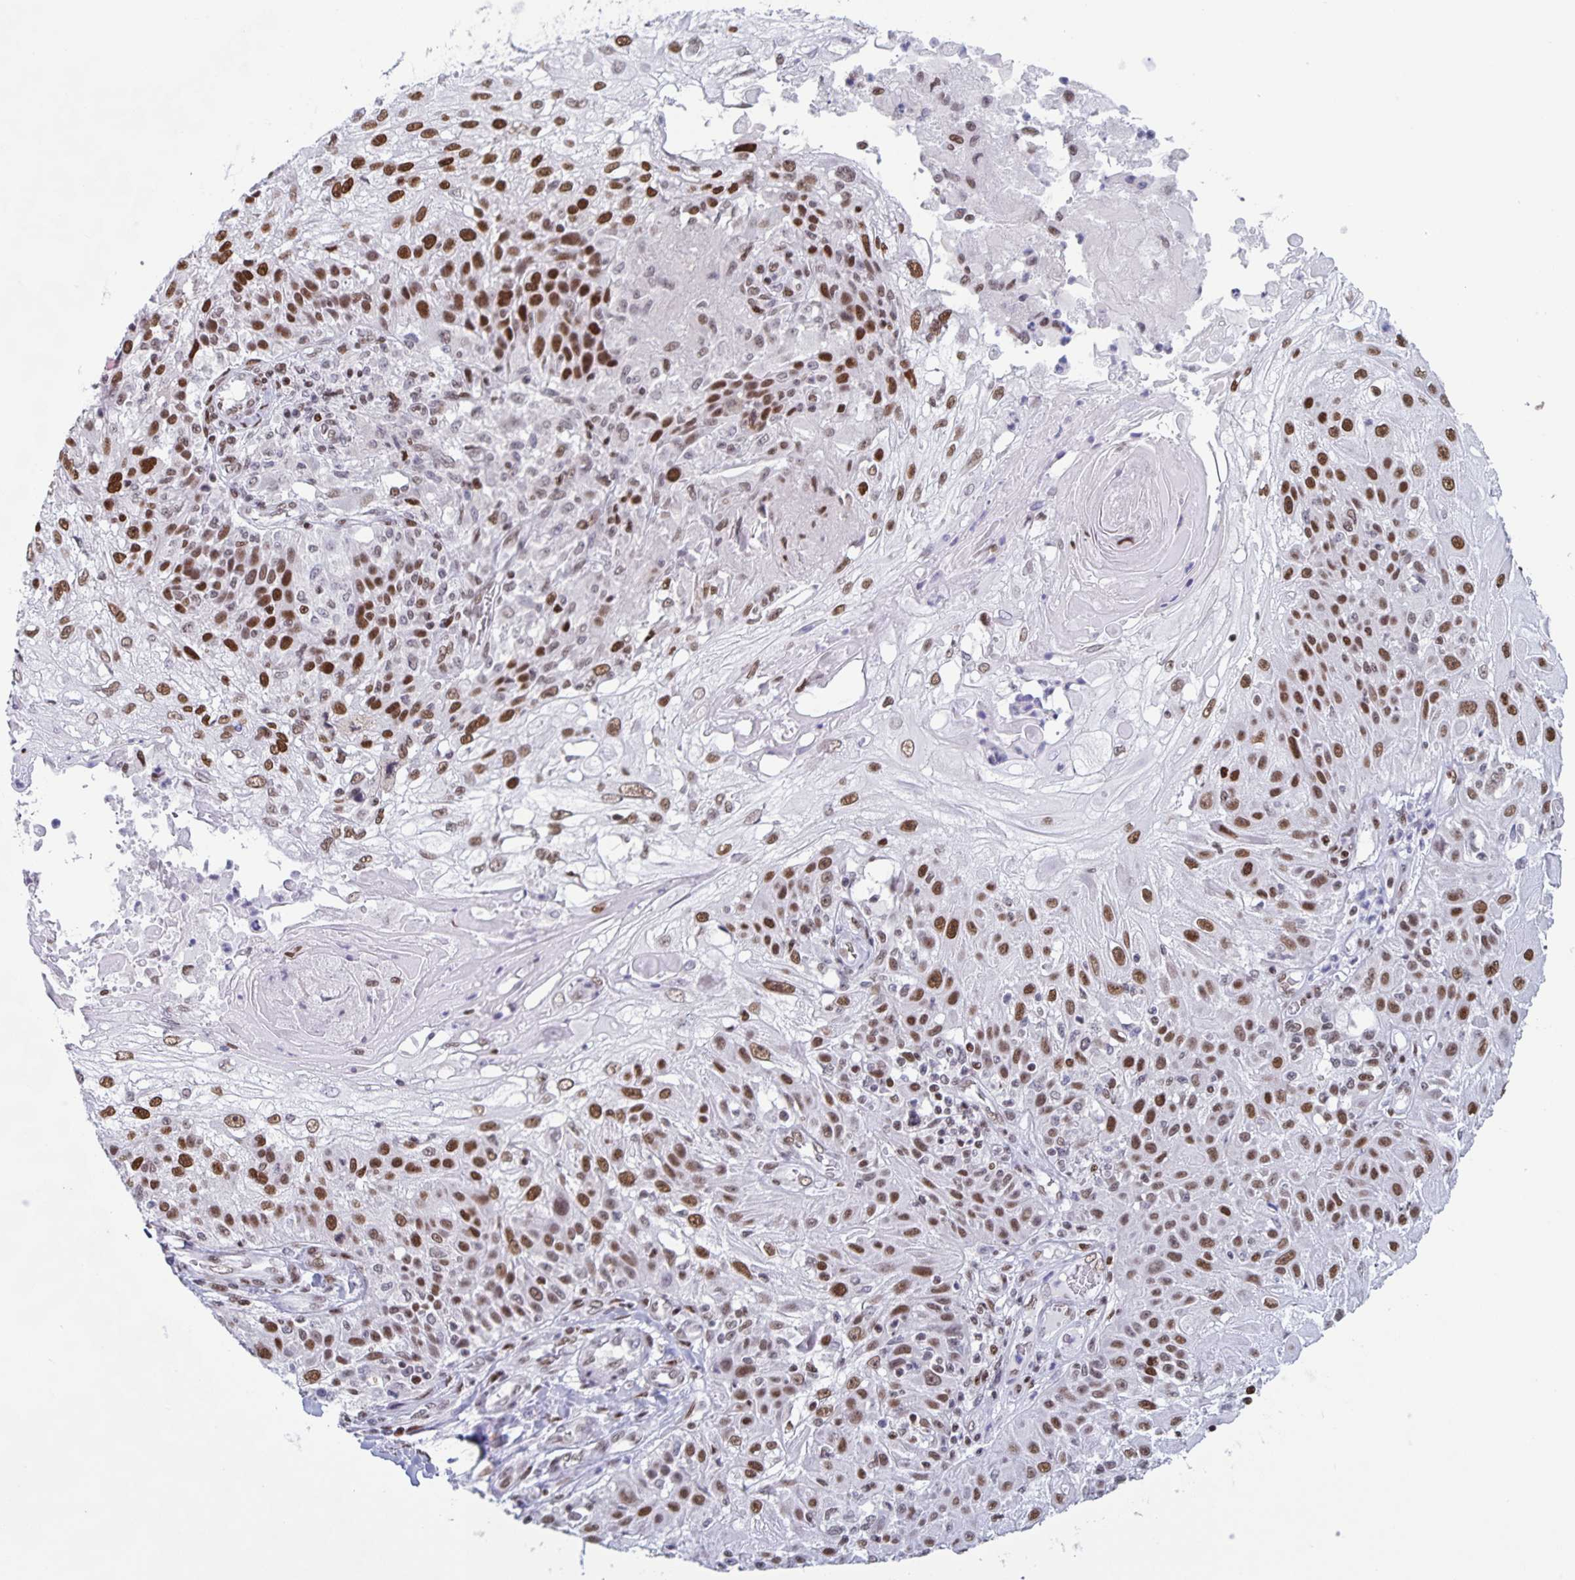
{"staining": {"intensity": "moderate", "quantity": ">75%", "location": "nuclear"}, "tissue": "skin cancer", "cell_type": "Tumor cells", "image_type": "cancer", "snomed": [{"axis": "morphology", "description": "Normal tissue, NOS"}, {"axis": "morphology", "description": "Squamous cell carcinoma, NOS"}, {"axis": "topography", "description": "Skin"}], "caption": "The image shows staining of skin cancer (squamous cell carcinoma), revealing moderate nuclear protein staining (brown color) within tumor cells.", "gene": "JUND", "patient": {"sex": "female", "age": 83}}